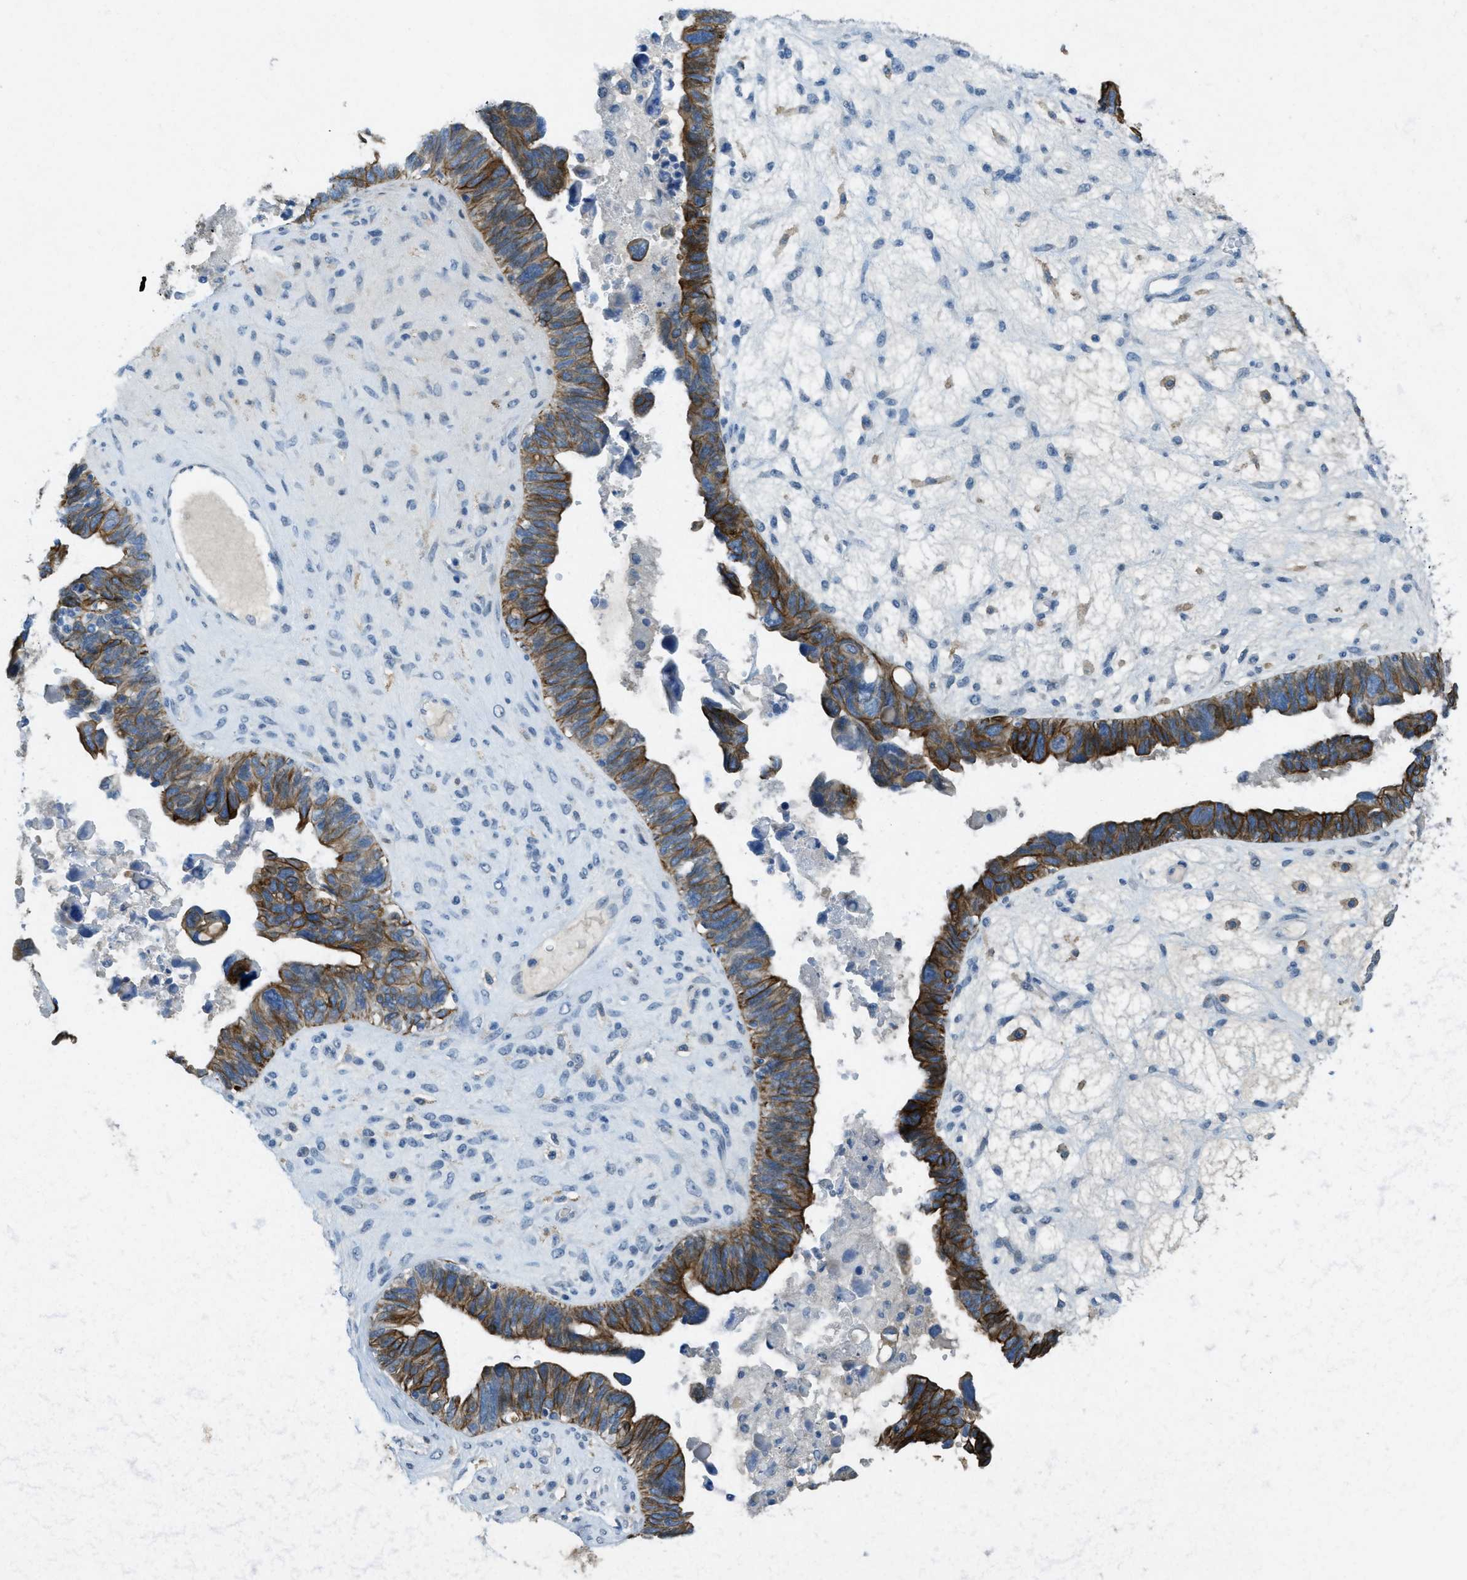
{"staining": {"intensity": "strong", "quantity": ">75%", "location": "cytoplasmic/membranous"}, "tissue": "ovarian cancer", "cell_type": "Tumor cells", "image_type": "cancer", "snomed": [{"axis": "morphology", "description": "Cystadenocarcinoma, serous, NOS"}, {"axis": "topography", "description": "Ovary"}], "caption": "The photomicrograph reveals immunohistochemical staining of ovarian cancer. There is strong cytoplasmic/membranous positivity is identified in approximately >75% of tumor cells.", "gene": "KLHL8", "patient": {"sex": "female", "age": 79}}